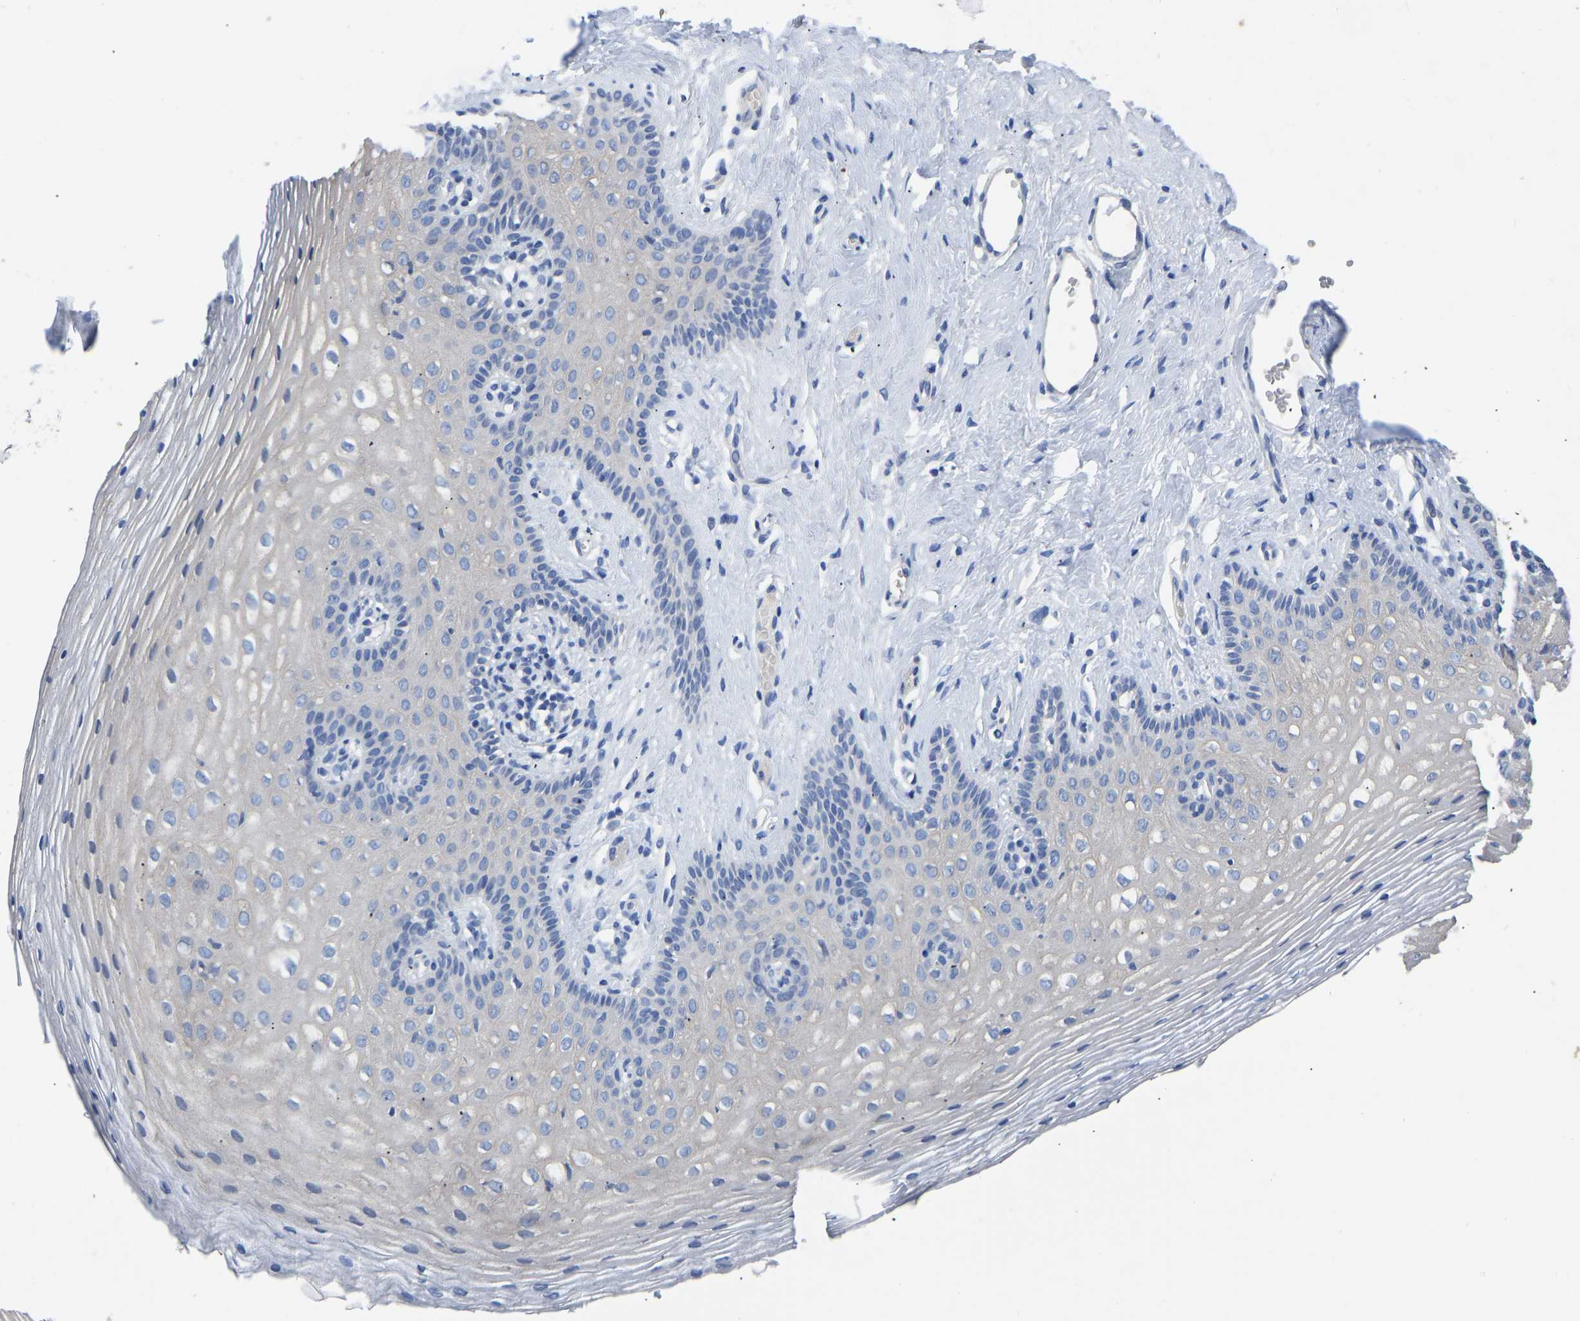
{"staining": {"intensity": "negative", "quantity": "none", "location": "none"}, "tissue": "vagina", "cell_type": "Squamous epithelial cells", "image_type": "normal", "snomed": [{"axis": "morphology", "description": "Normal tissue, NOS"}, {"axis": "topography", "description": "Vagina"}], "caption": "Immunohistochemistry photomicrograph of benign vagina stained for a protein (brown), which displays no positivity in squamous epithelial cells. Brightfield microscopy of immunohistochemistry (IHC) stained with DAB (3,3'-diaminobenzidine) (brown) and hematoxylin (blue), captured at high magnification.", "gene": "RBP1", "patient": {"sex": "female", "age": 32}}